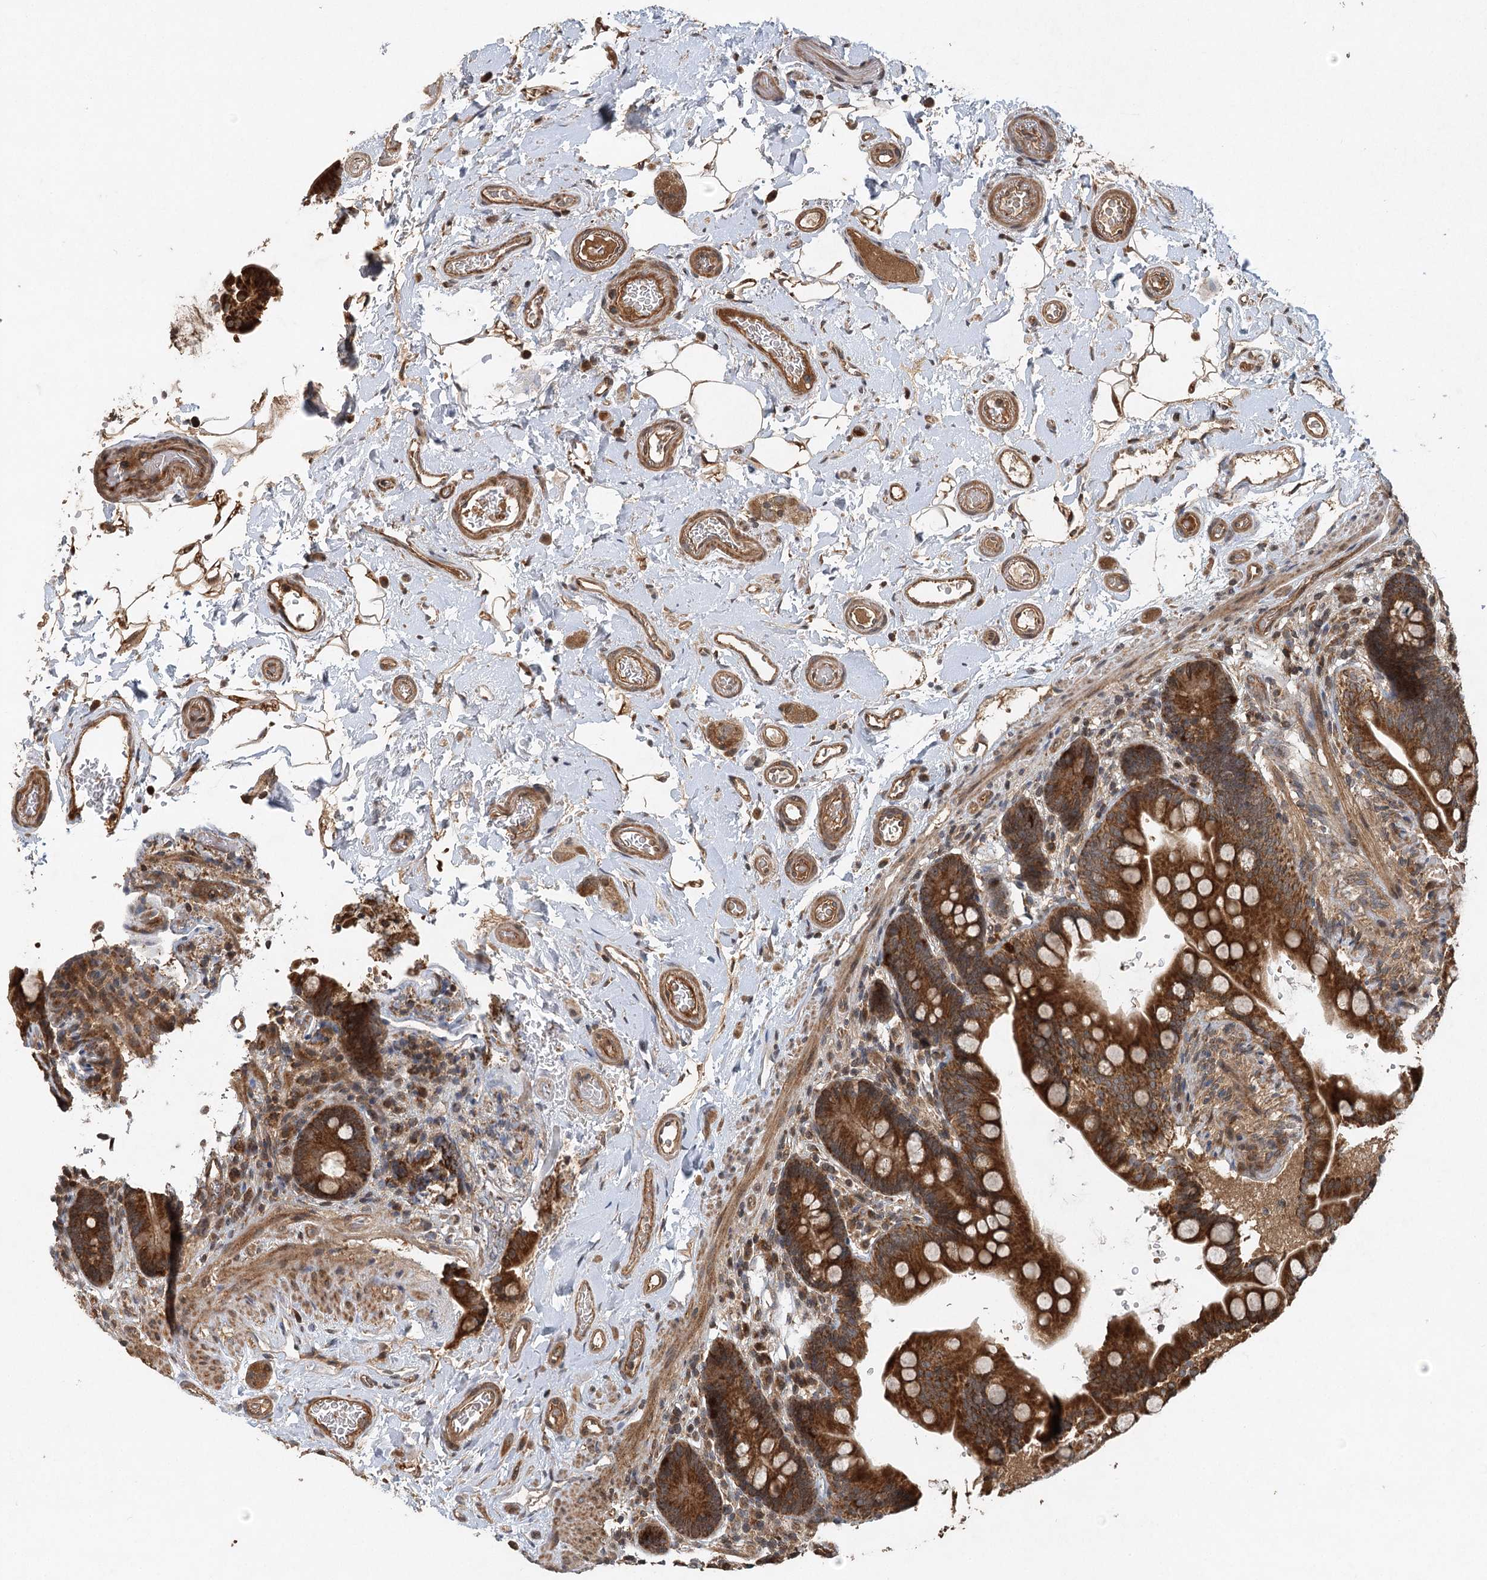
{"staining": {"intensity": "moderate", "quantity": ">75%", "location": "cytoplasmic/membranous"}, "tissue": "colon", "cell_type": "Endothelial cells", "image_type": "normal", "snomed": [{"axis": "morphology", "description": "Normal tissue, NOS"}, {"axis": "topography", "description": "Smooth muscle"}, {"axis": "topography", "description": "Colon"}], "caption": "A photomicrograph of human colon stained for a protein reveals moderate cytoplasmic/membranous brown staining in endothelial cells. Using DAB (brown) and hematoxylin (blue) stains, captured at high magnification using brightfield microscopy.", "gene": "INSIG2", "patient": {"sex": "male", "age": 73}}